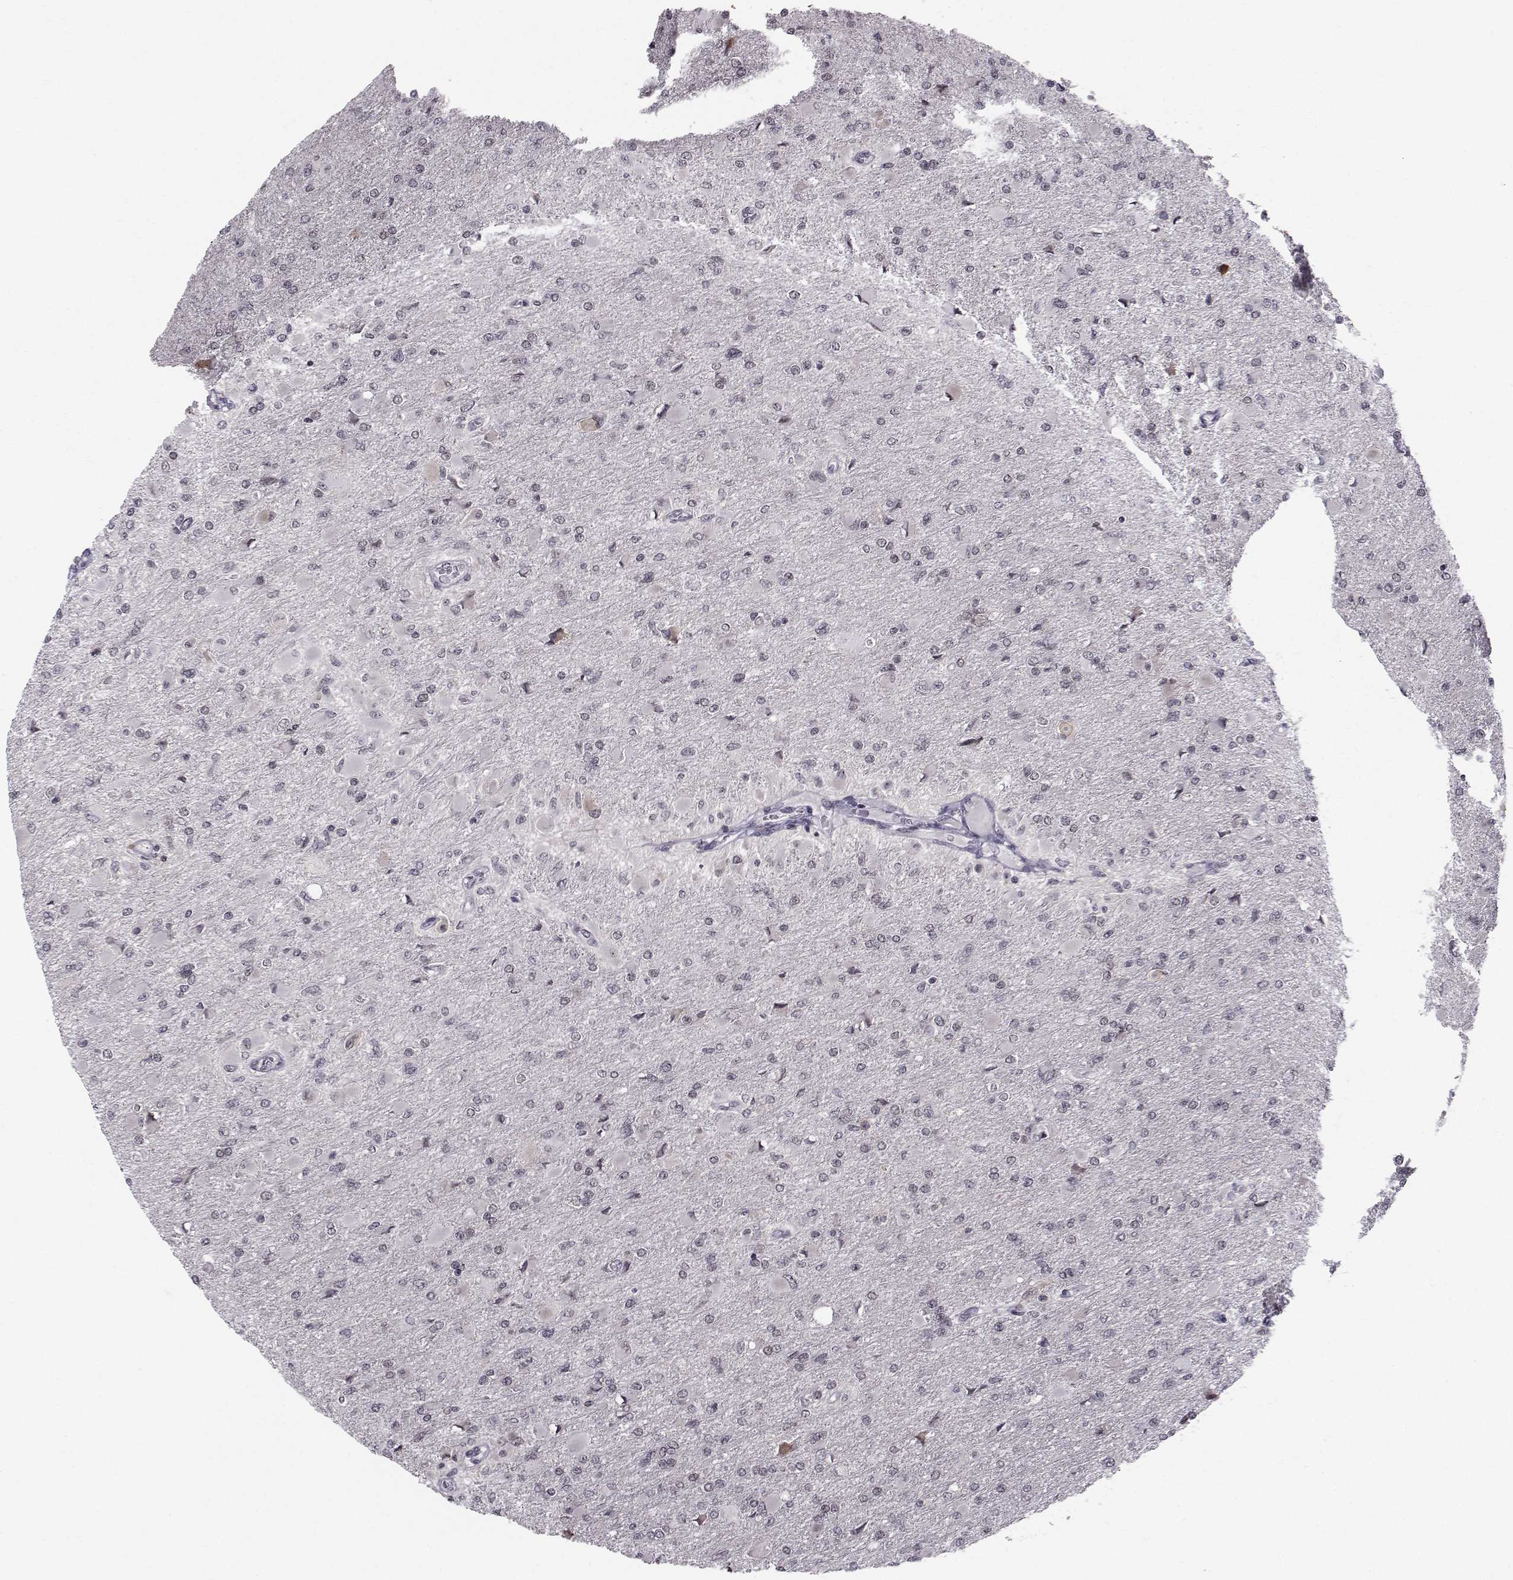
{"staining": {"intensity": "negative", "quantity": "none", "location": "none"}, "tissue": "glioma", "cell_type": "Tumor cells", "image_type": "cancer", "snomed": [{"axis": "morphology", "description": "Glioma, malignant, High grade"}, {"axis": "topography", "description": "Cerebral cortex"}], "caption": "IHC micrograph of neoplastic tissue: human glioma stained with DAB (3,3'-diaminobenzidine) reveals no significant protein expression in tumor cells.", "gene": "MARCHF4", "patient": {"sex": "female", "age": 36}}